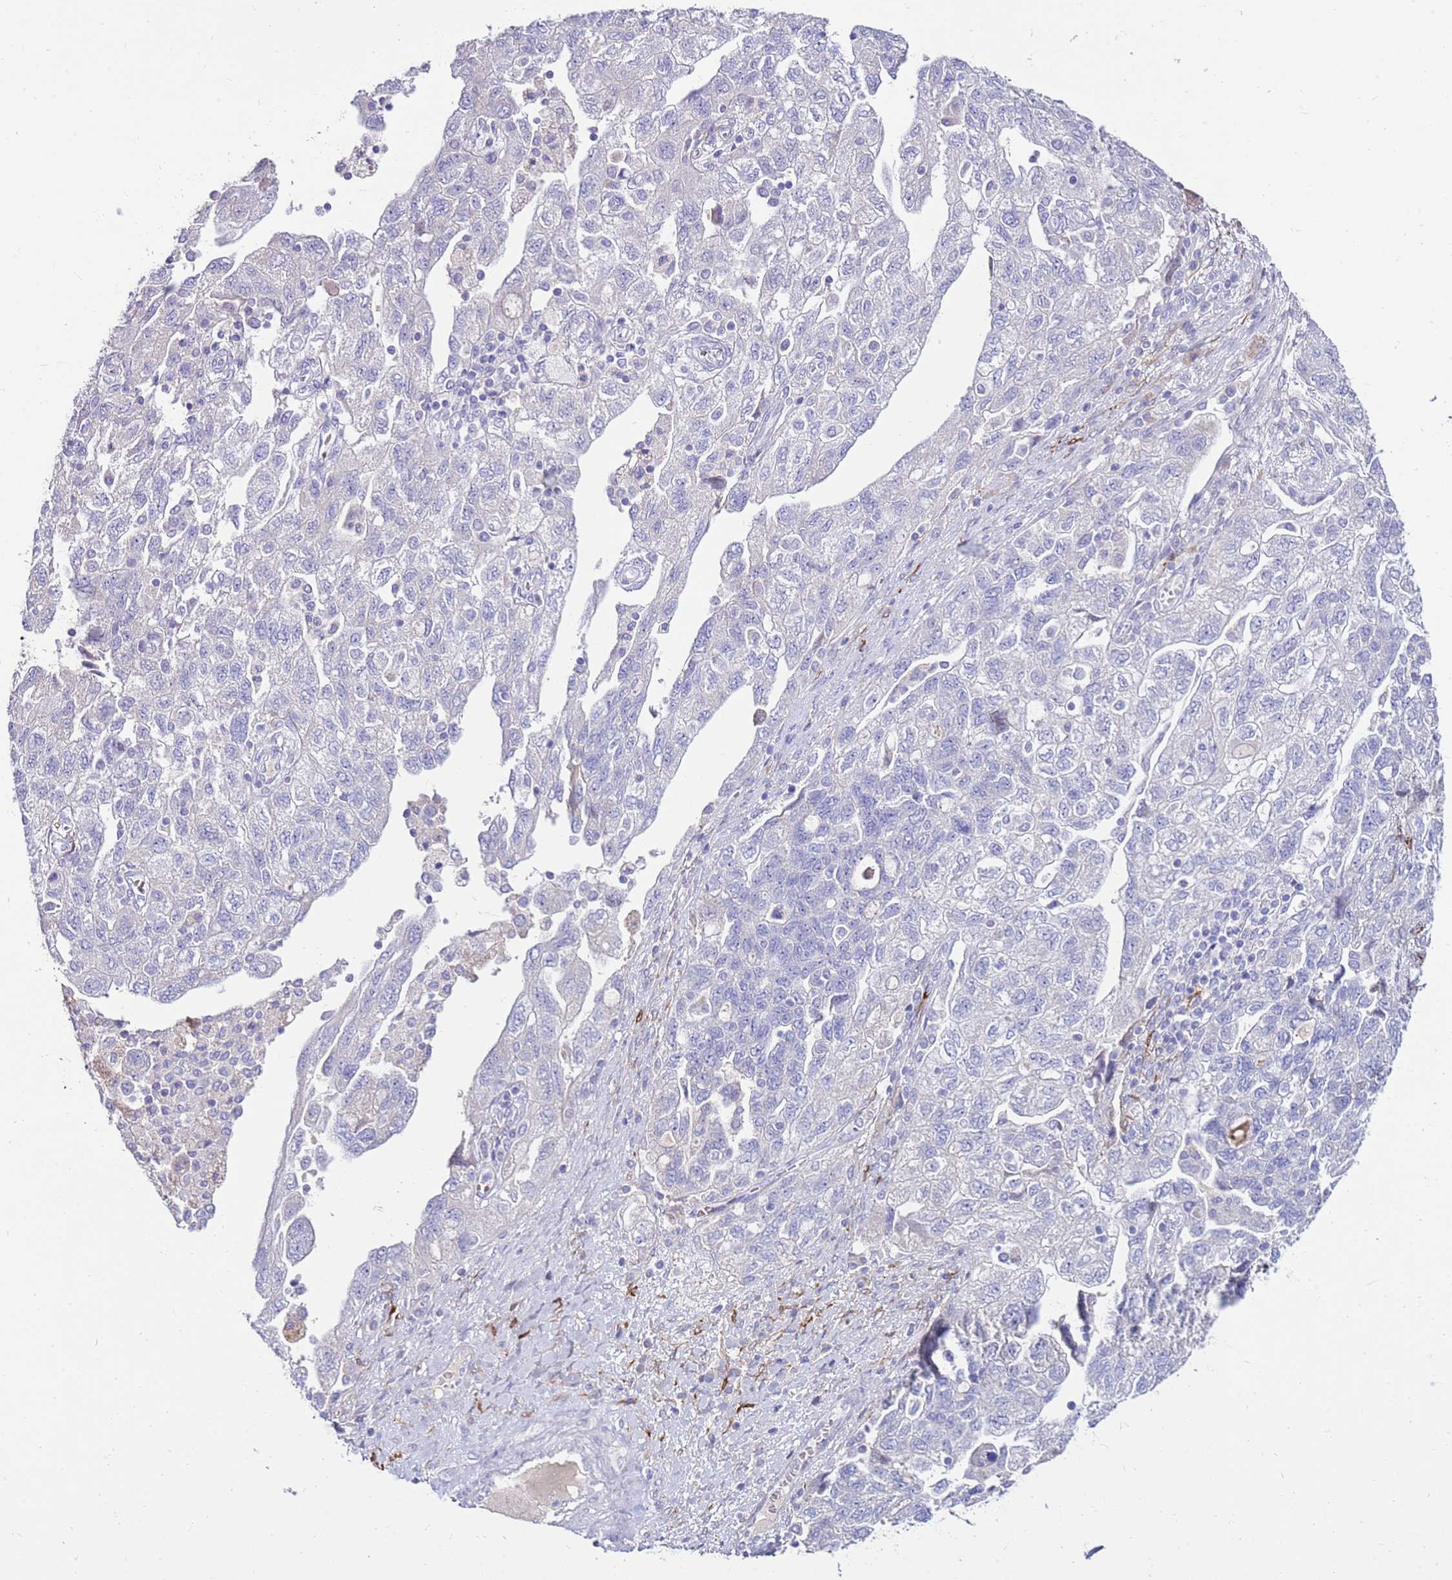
{"staining": {"intensity": "negative", "quantity": "none", "location": "none"}, "tissue": "ovarian cancer", "cell_type": "Tumor cells", "image_type": "cancer", "snomed": [{"axis": "morphology", "description": "Carcinoma, NOS"}, {"axis": "morphology", "description": "Cystadenocarcinoma, serous, NOS"}, {"axis": "topography", "description": "Ovary"}], "caption": "High power microscopy photomicrograph of an immunohistochemistry micrograph of ovarian cancer (carcinoma), revealing no significant staining in tumor cells.", "gene": "EVPLL", "patient": {"sex": "female", "age": 69}}